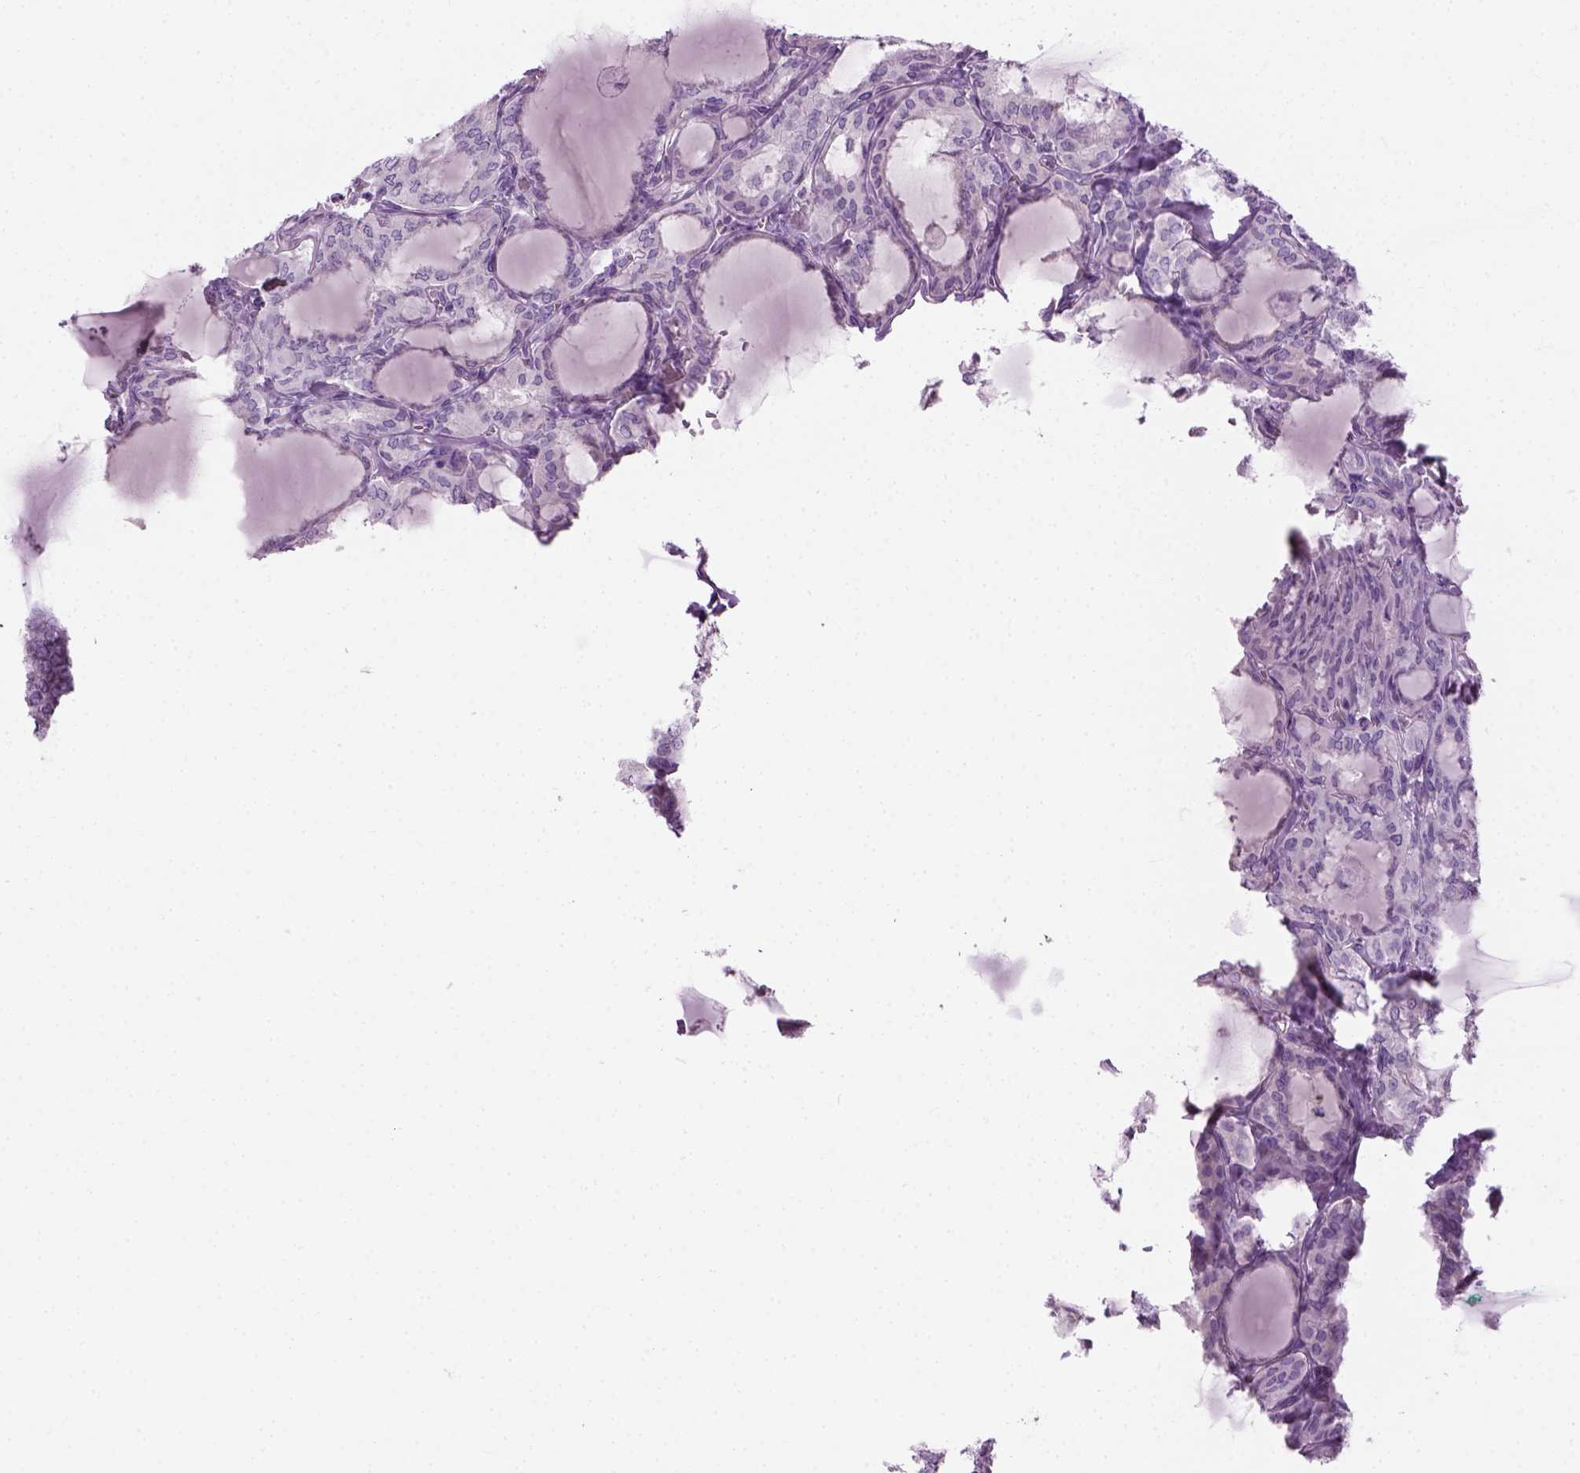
{"staining": {"intensity": "negative", "quantity": "none", "location": "none"}, "tissue": "thyroid cancer", "cell_type": "Tumor cells", "image_type": "cancer", "snomed": [{"axis": "morphology", "description": "Papillary adenocarcinoma, NOS"}, {"axis": "topography", "description": "Thyroid gland"}], "caption": "An IHC micrograph of thyroid cancer (papillary adenocarcinoma) is shown. There is no staining in tumor cells of thyroid cancer (papillary adenocarcinoma). Brightfield microscopy of immunohistochemistry stained with DAB (brown) and hematoxylin (blue), captured at high magnification.", "gene": "CIBAR2", "patient": {"sex": "male", "age": 20}}